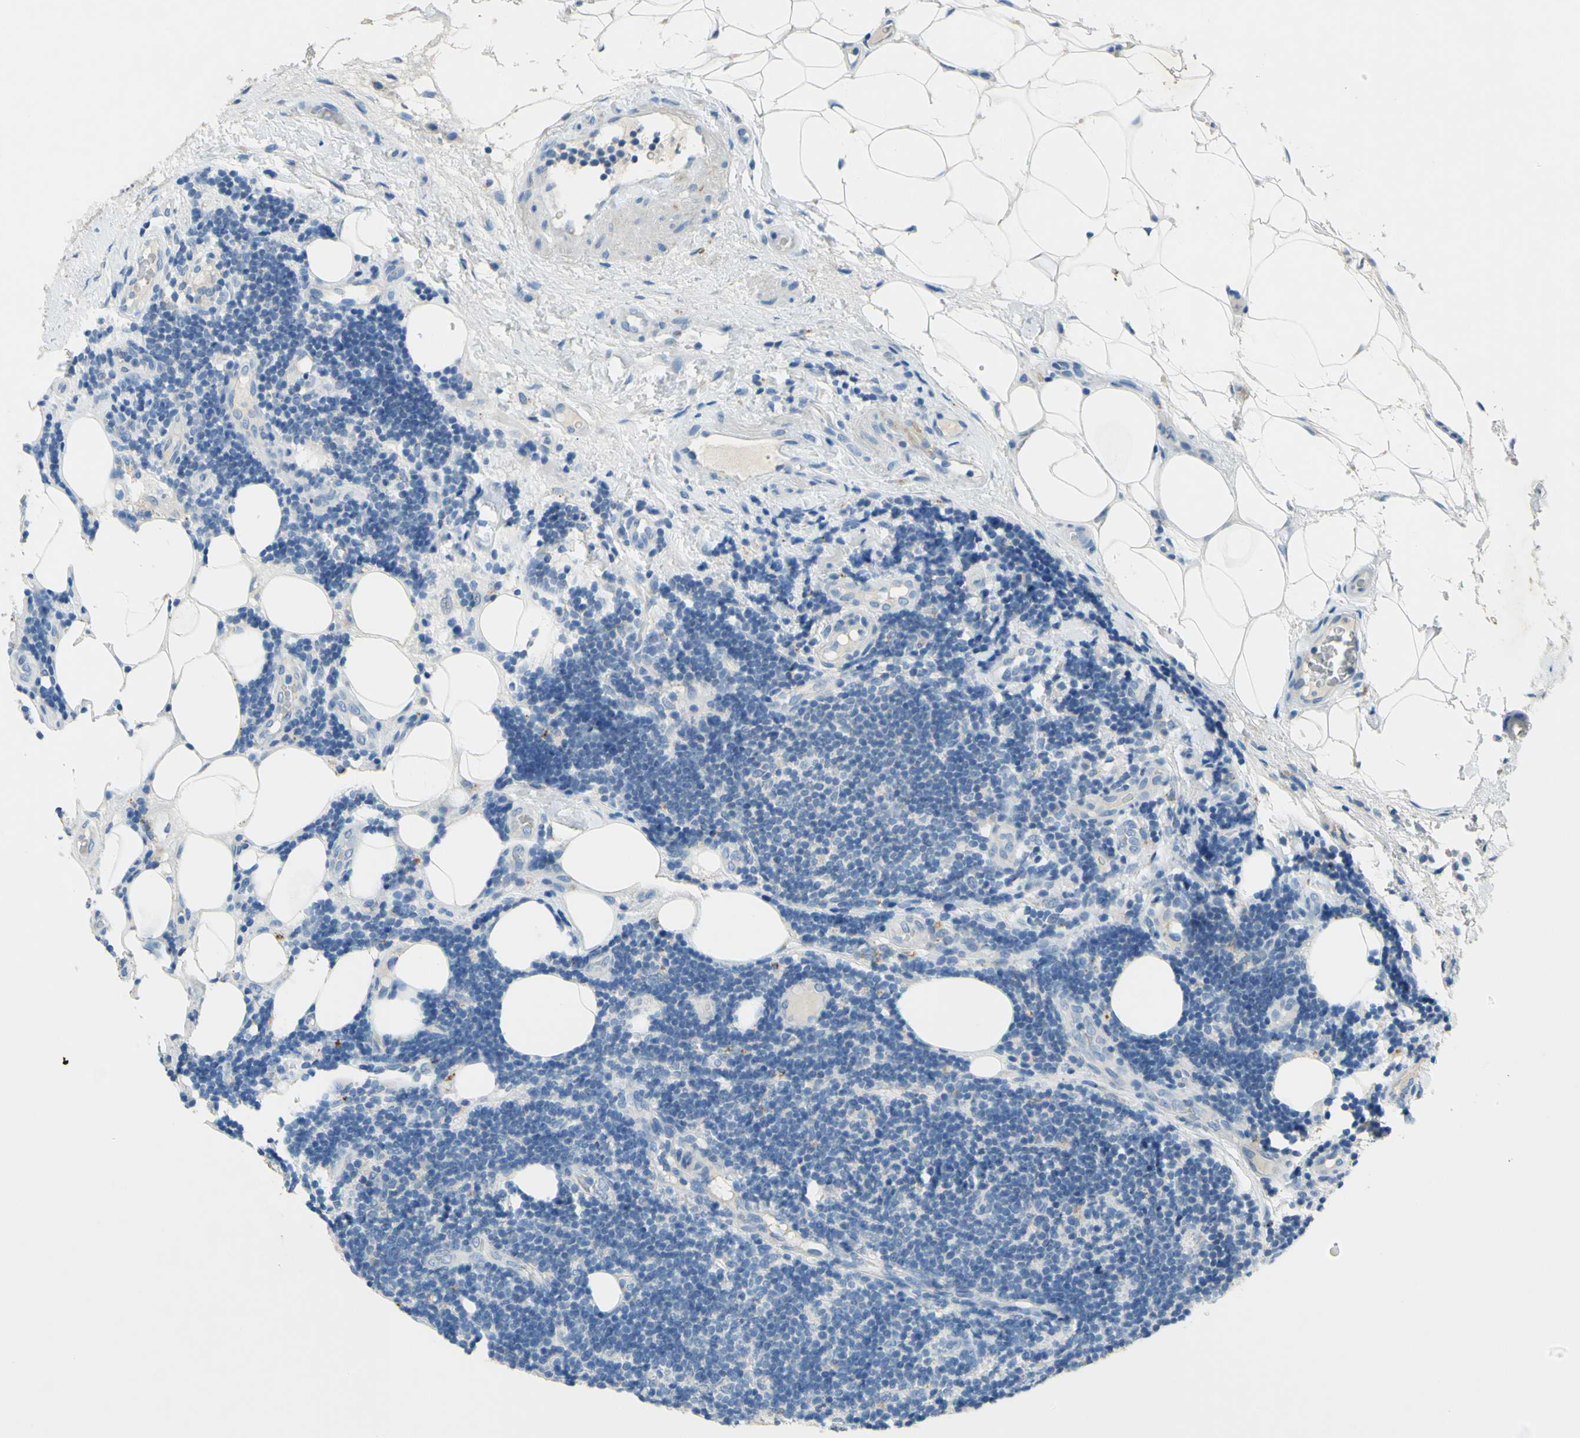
{"staining": {"intensity": "negative", "quantity": "none", "location": "none"}, "tissue": "lymphoma", "cell_type": "Tumor cells", "image_type": "cancer", "snomed": [{"axis": "morphology", "description": "Malignant lymphoma, non-Hodgkin's type, Low grade"}, {"axis": "topography", "description": "Lymph node"}], "caption": "Immunohistochemistry (IHC) photomicrograph of human malignant lymphoma, non-Hodgkin's type (low-grade) stained for a protein (brown), which reveals no positivity in tumor cells.", "gene": "CDH10", "patient": {"sex": "male", "age": 83}}